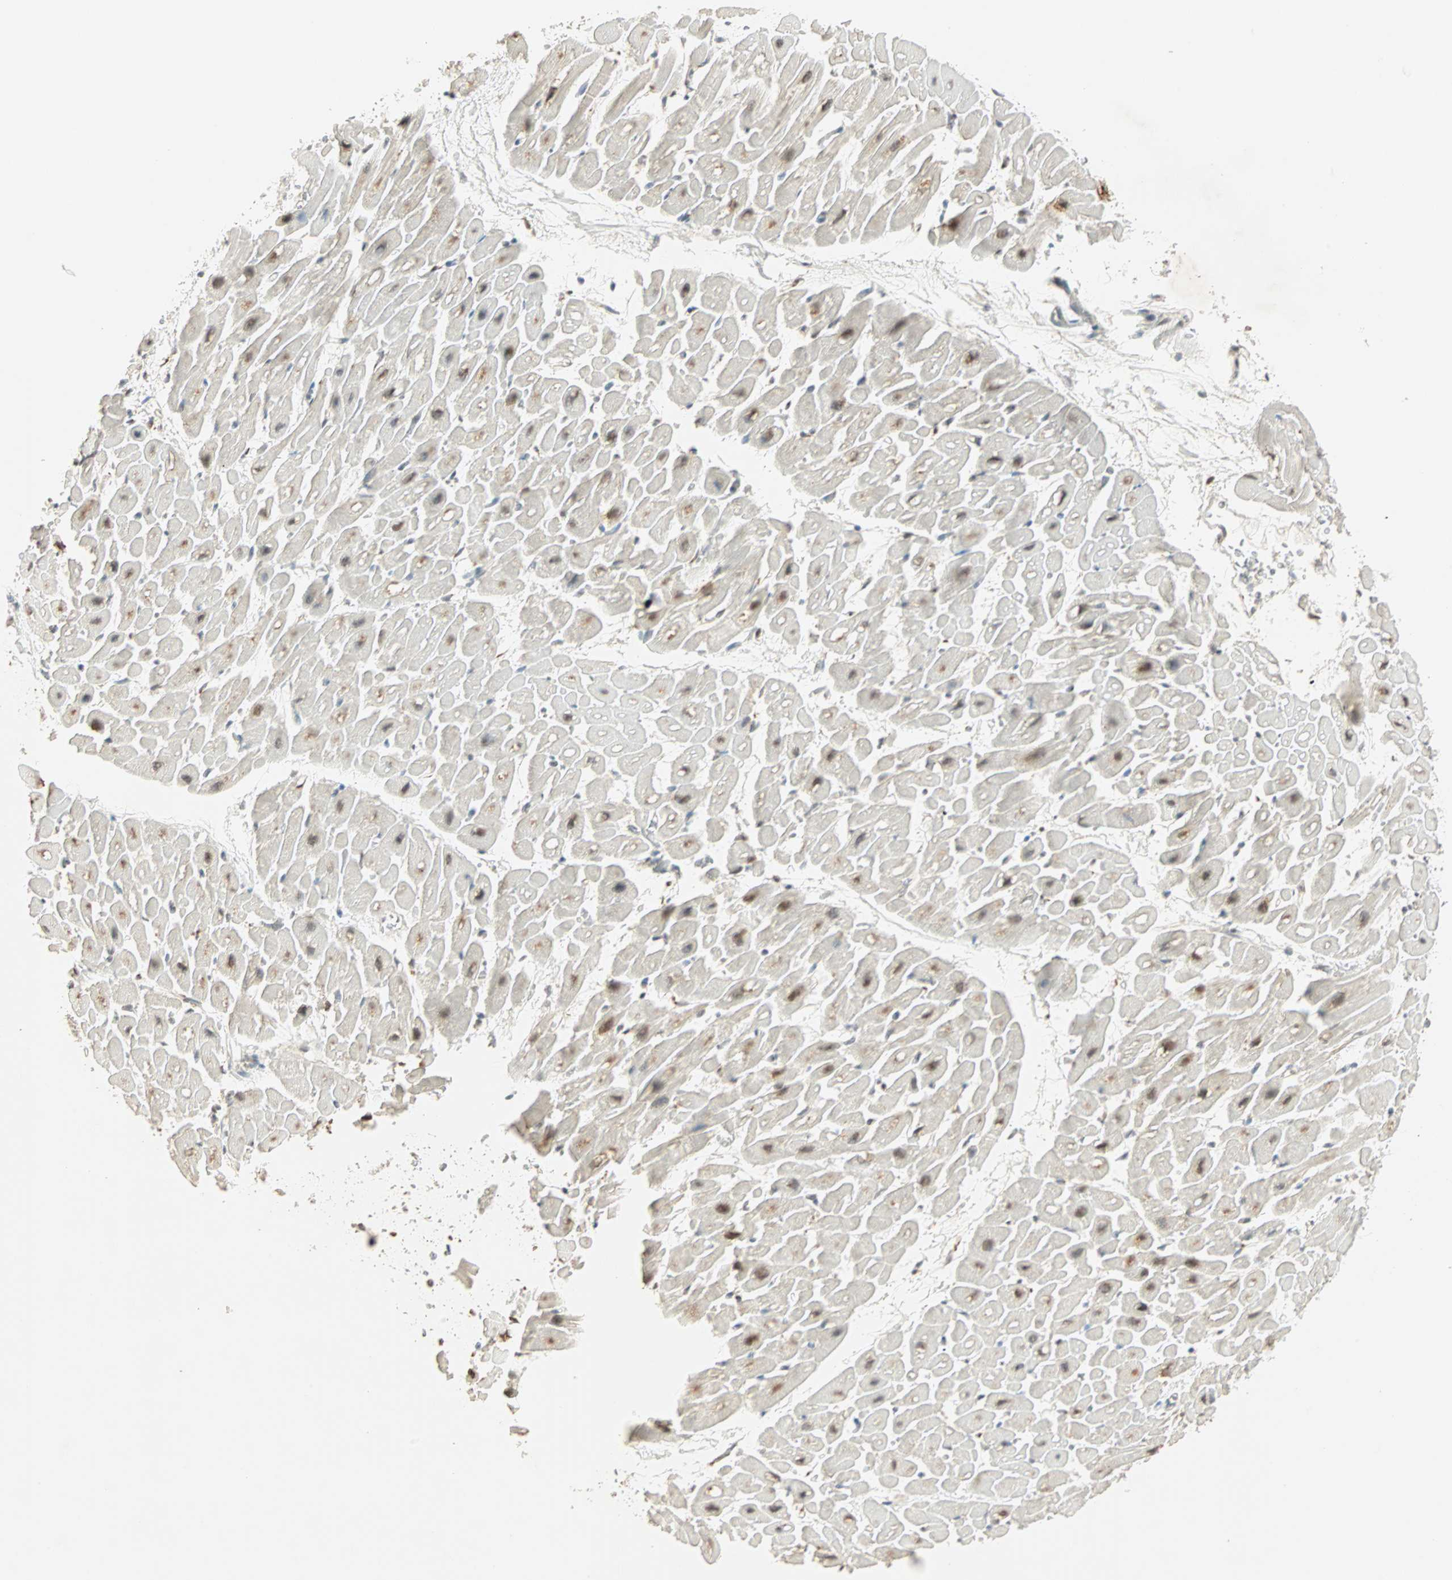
{"staining": {"intensity": "weak", "quantity": "25%-75%", "location": "nuclear"}, "tissue": "heart muscle", "cell_type": "Cardiomyocytes", "image_type": "normal", "snomed": [{"axis": "morphology", "description": "Normal tissue, NOS"}, {"axis": "topography", "description": "Heart"}], "caption": "Protein staining of normal heart muscle exhibits weak nuclear expression in approximately 25%-75% of cardiomyocytes.", "gene": "PRDM2", "patient": {"sex": "male", "age": 45}}